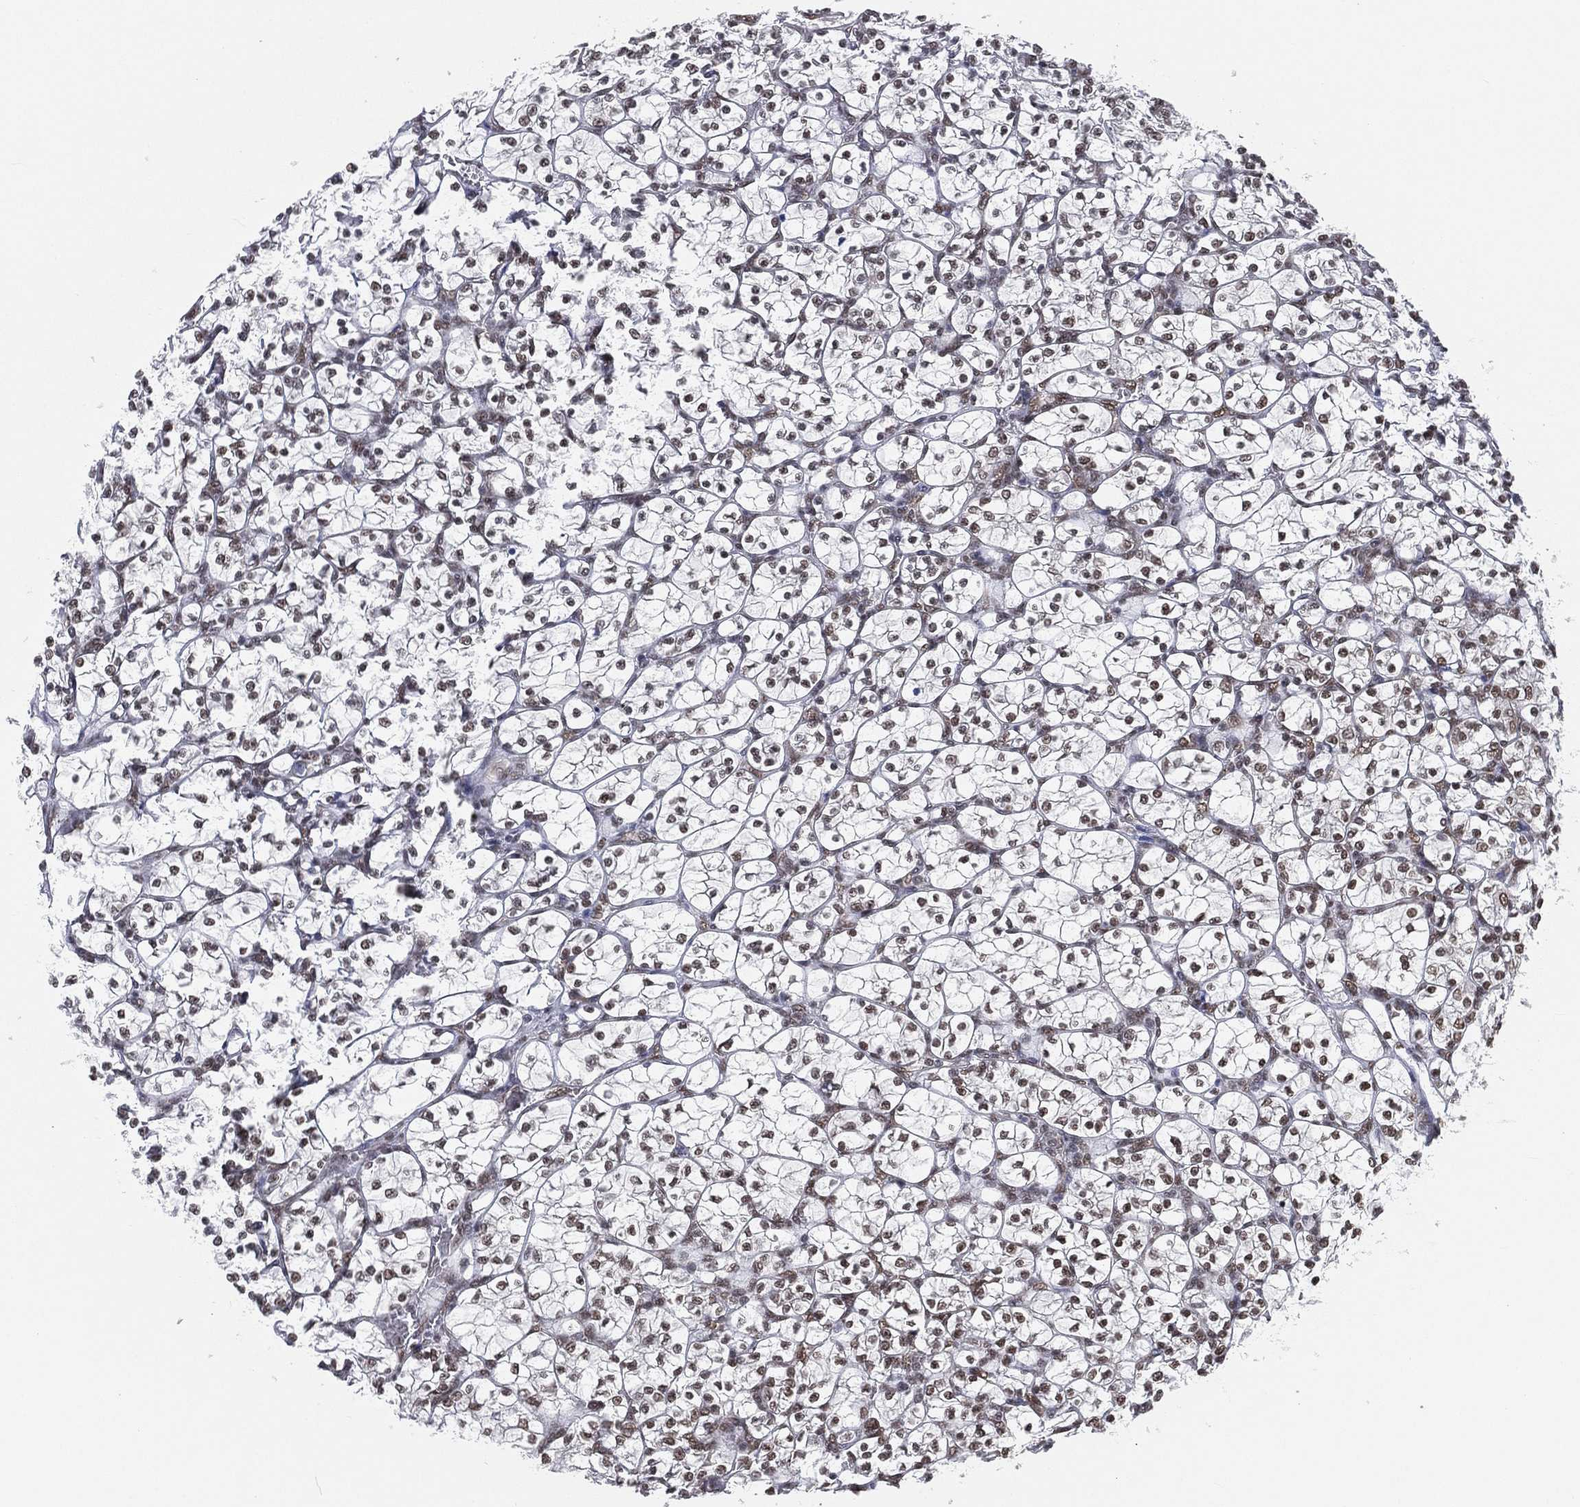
{"staining": {"intensity": "weak", "quantity": "25%-75%", "location": "nuclear"}, "tissue": "renal cancer", "cell_type": "Tumor cells", "image_type": "cancer", "snomed": [{"axis": "morphology", "description": "Adenocarcinoma, NOS"}, {"axis": "topography", "description": "Kidney"}], "caption": "A micrograph showing weak nuclear positivity in about 25%-75% of tumor cells in renal adenocarcinoma, as visualized by brown immunohistochemical staining.", "gene": "FUBP3", "patient": {"sex": "female", "age": 89}}